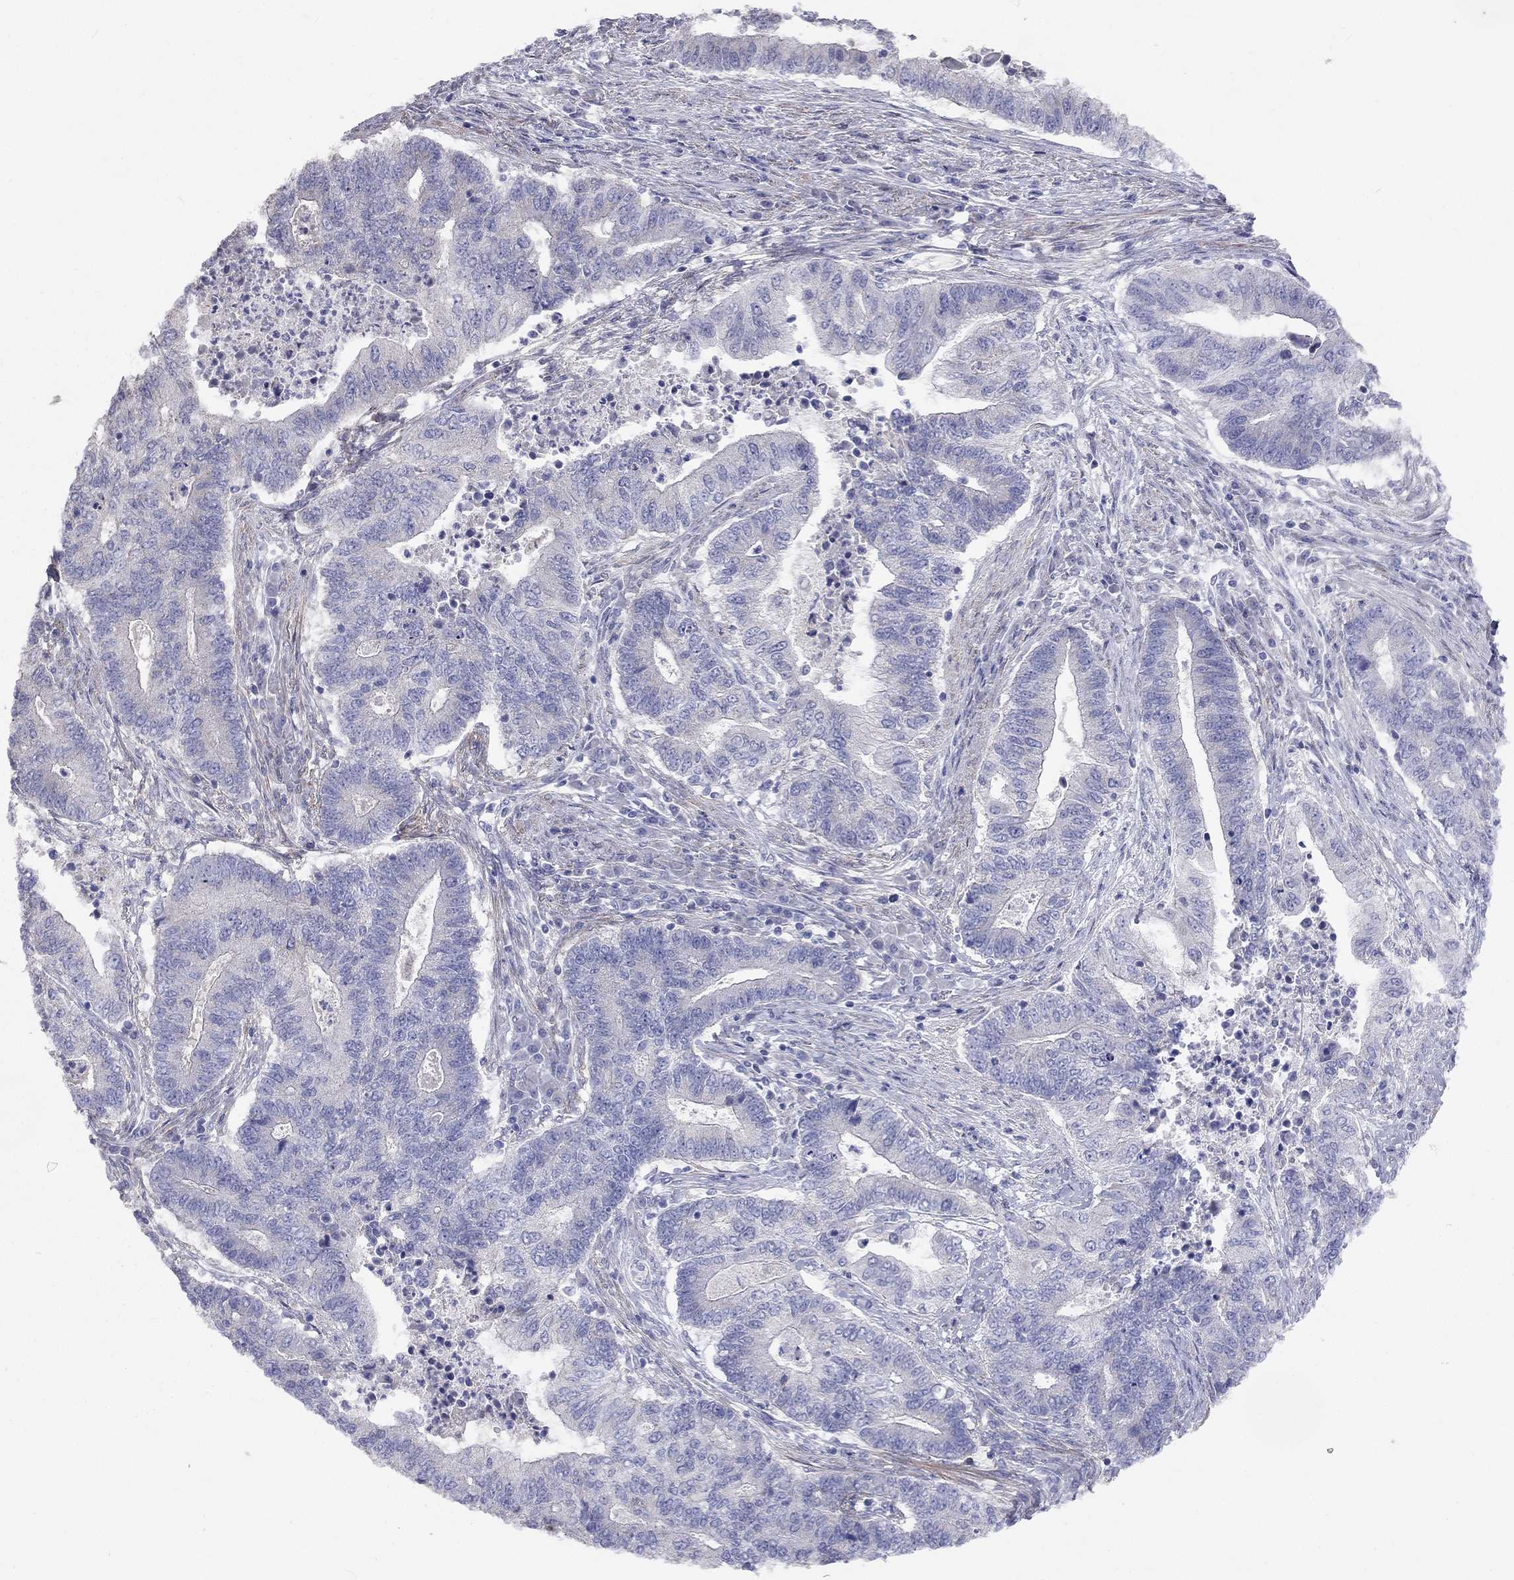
{"staining": {"intensity": "negative", "quantity": "none", "location": "none"}, "tissue": "endometrial cancer", "cell_type": "Tumor cells", "image_type": "cancer", "snomed": [{"axis": "morphology", "description": "Adenocarcinoma, NOS"}, {"axis": "topography", "description": "Uterus"}, {"axis": "topography", "description": "Endometrium"}], "caption": "This is an immunohistochemistry (IHC) histopathology image of human adenocarcinoma (endometrial). There is no positivity in tumor cells.", "gene": "SYTL2", "patient": {"sex": "female", "age": 54}}